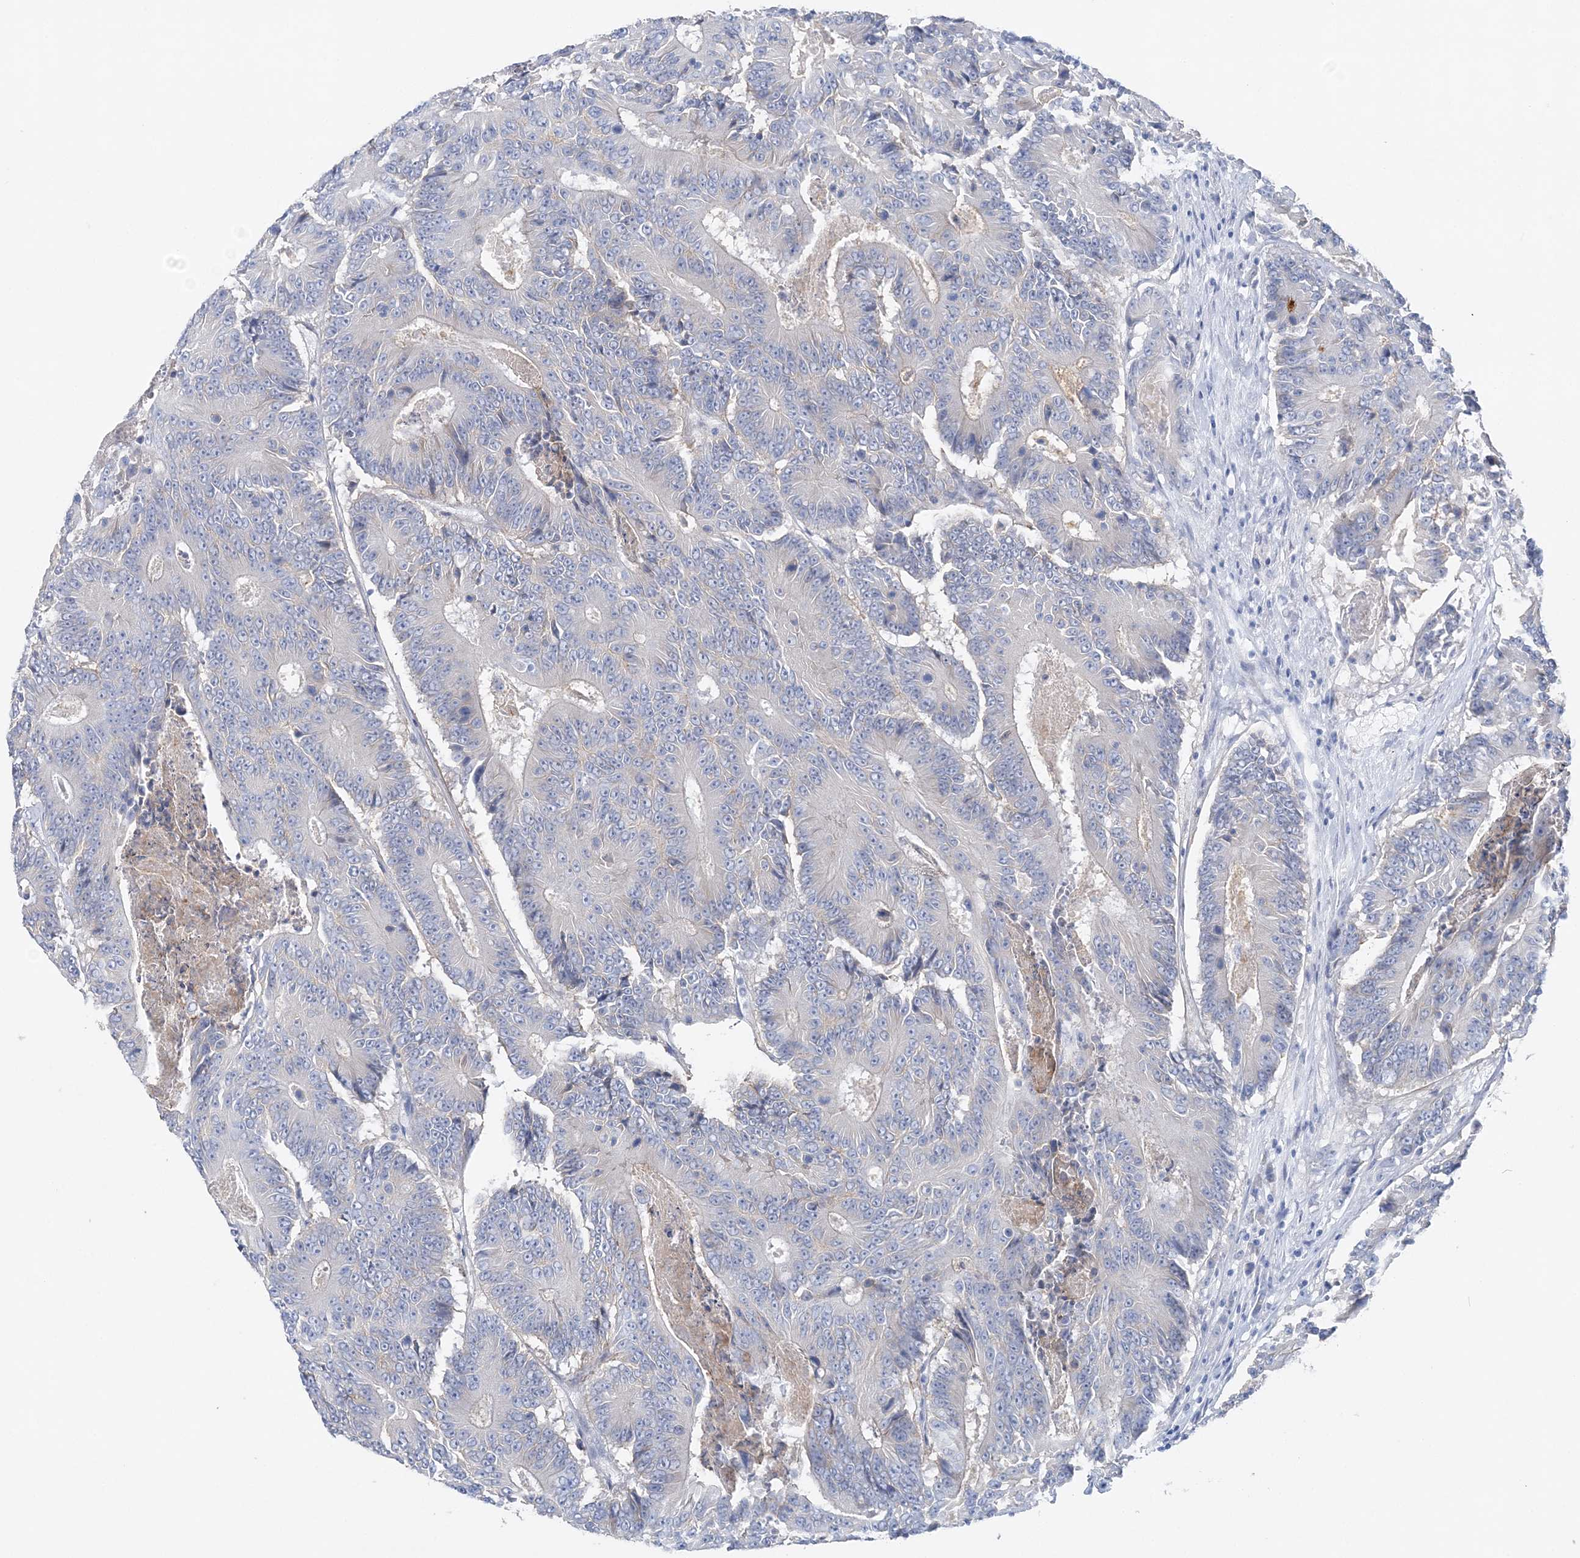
{"staining": {"intensity": "negative", "quantity": "none", "location": "none"}, "tissue": "colorectal cancer", "cell_type": "Tumor cells", "image_type": "cancer", "snomed": [{"axis": "morphology", "description": "Adenocarcinoma, NOS"}, {"axis": "topography", "description": "Colon"}], "caption": "Protein analysis of colorectal cancer shows no significant positivity in tumor cells.", "gene": "SLC5A6", "patient": {"sex": "male", "age": 83}}